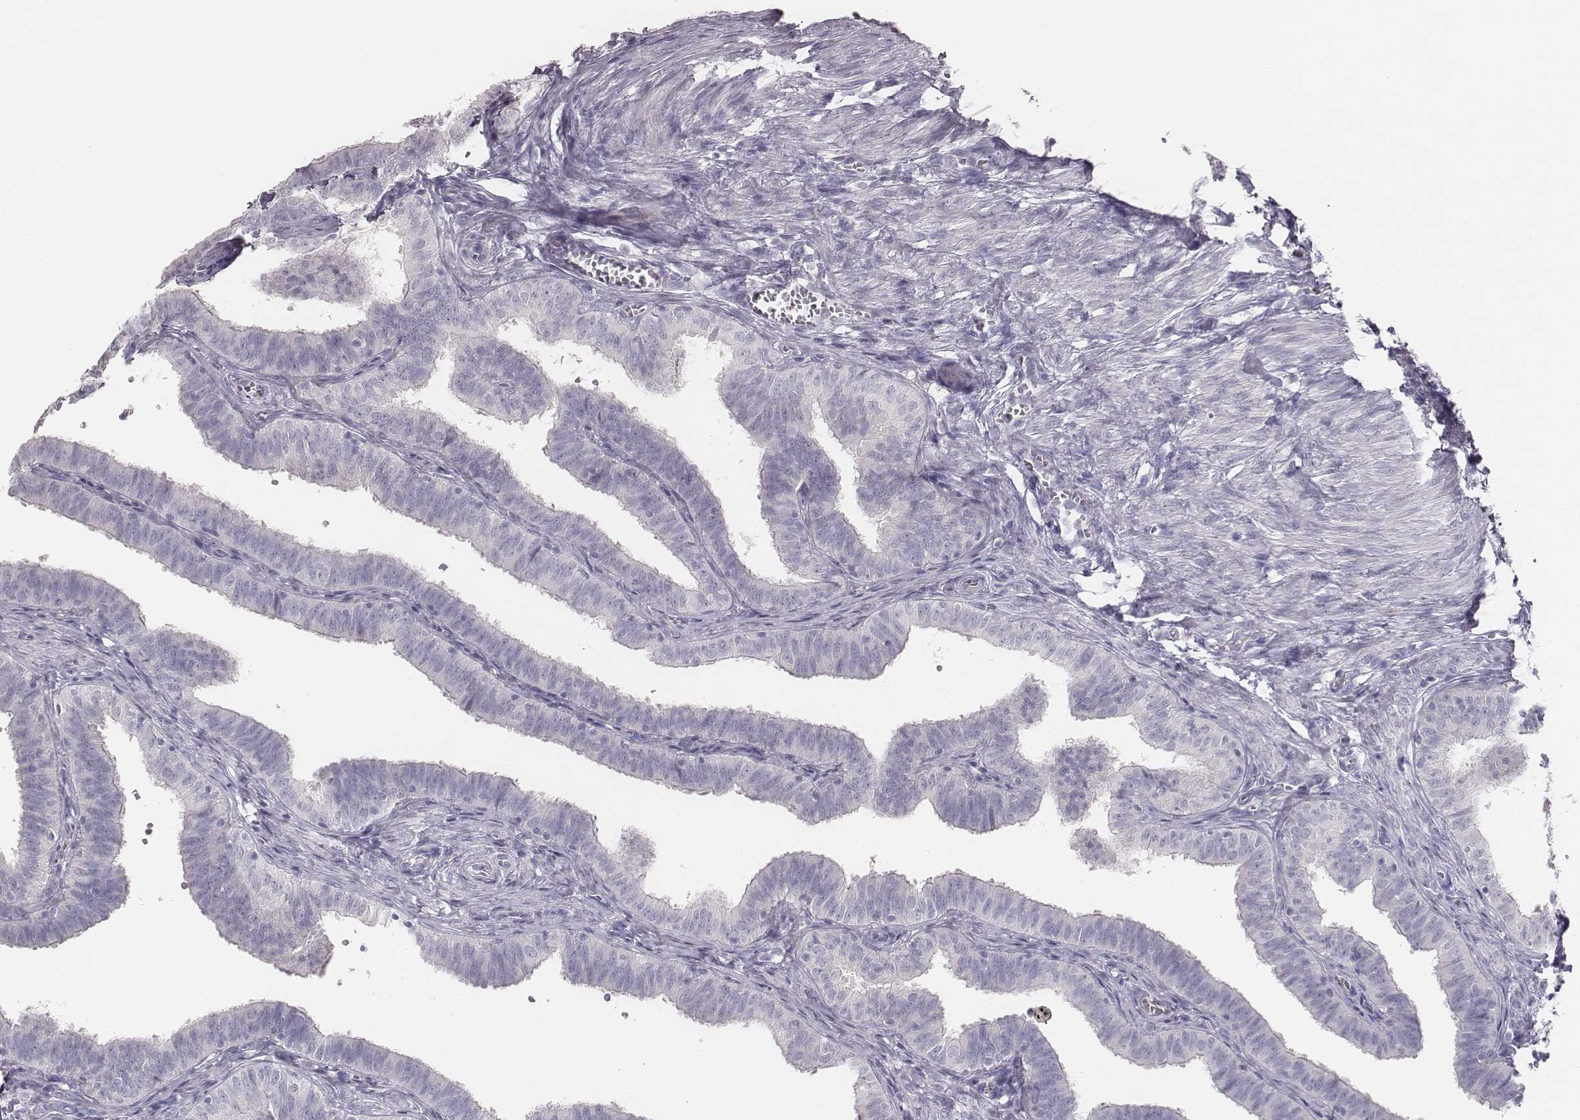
{"staining": {"intensity": "negative", "quantity": "none", "location": "none"}, "tissue": "fallopian tube", "cell_type": "Glandular cells", "image_type": "normal", "snomed": [{"axis": "morphology", "description": "Normal tissue, NOS"}, {"axis": "topography", "description": "Fallopian tube"}], "caption": "Image shows no significant protein positivity in glandular cells of normal fallopian tube. (DAB IHC visualized using brightfield microscopy, high magnification).", "gene": "MYH6", "patient": {"sex": "female", "age": 25}}